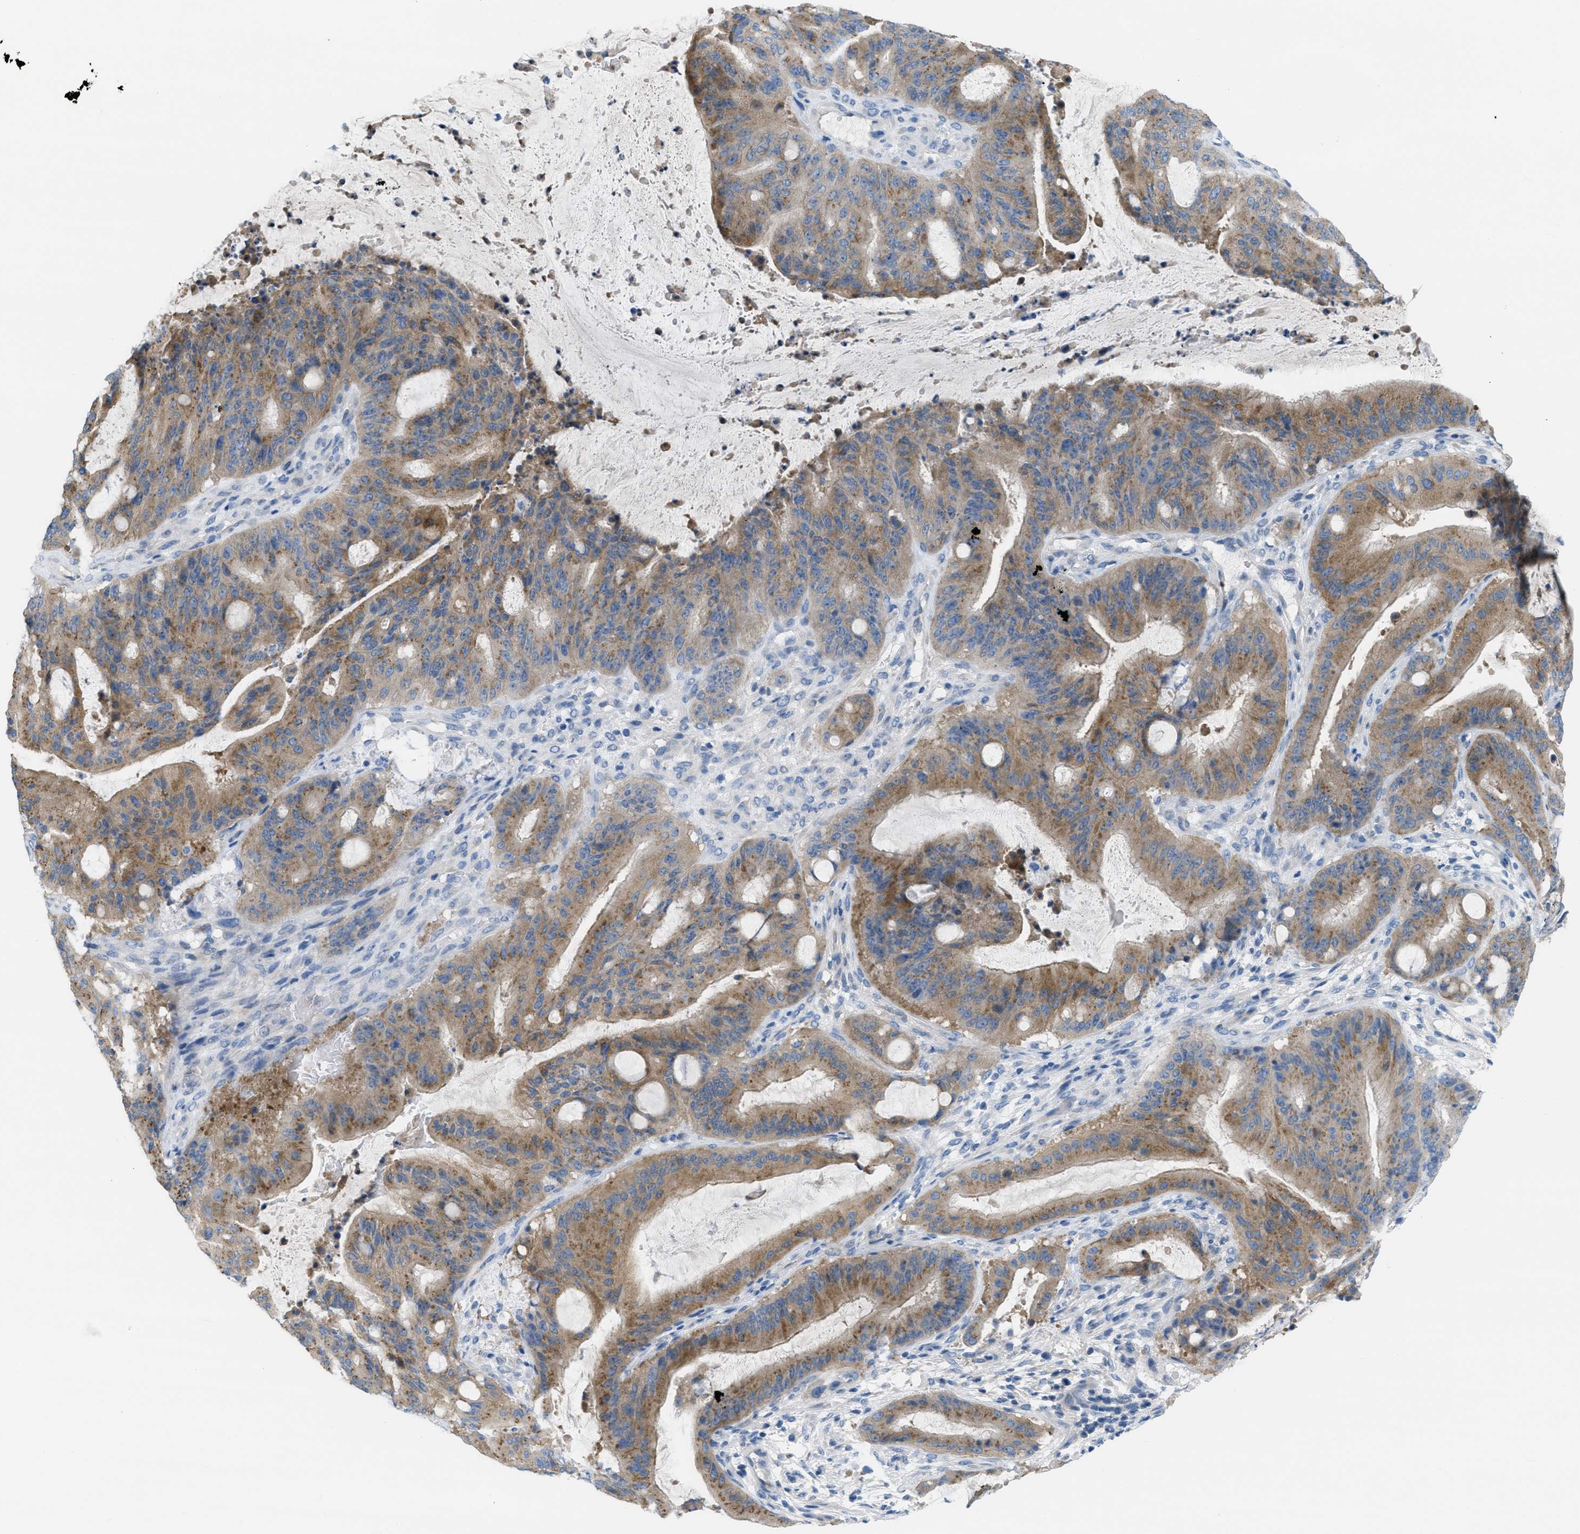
{"staining": {"intensity": "moderate", "quantity": ">75%", "location": "cytoplasmic/membranous"}, "tissue": "liver cancer", "cell_type": "Tumor cells", "image_type": "cancer", "snomed": [{"axis": "morphology", "description": "Normal tissue, NOS"}, {"axis": "morphology", "description": "Cholangiocarcinoma"}, {"axis": "topography", "description": "Liver"}, {"axis": "topography", "description": "Peripheral nerve tissue"}], "caption": "About >75% of tumor cells in human liver cancer (cholangiocarcinoma) demonstrate moderate cytoplasmic/membranous protein staining as visualized by brown immunohistochemical staining.", "gene": "ASGR1", "patient": {"sex": "female", "age": 73}}